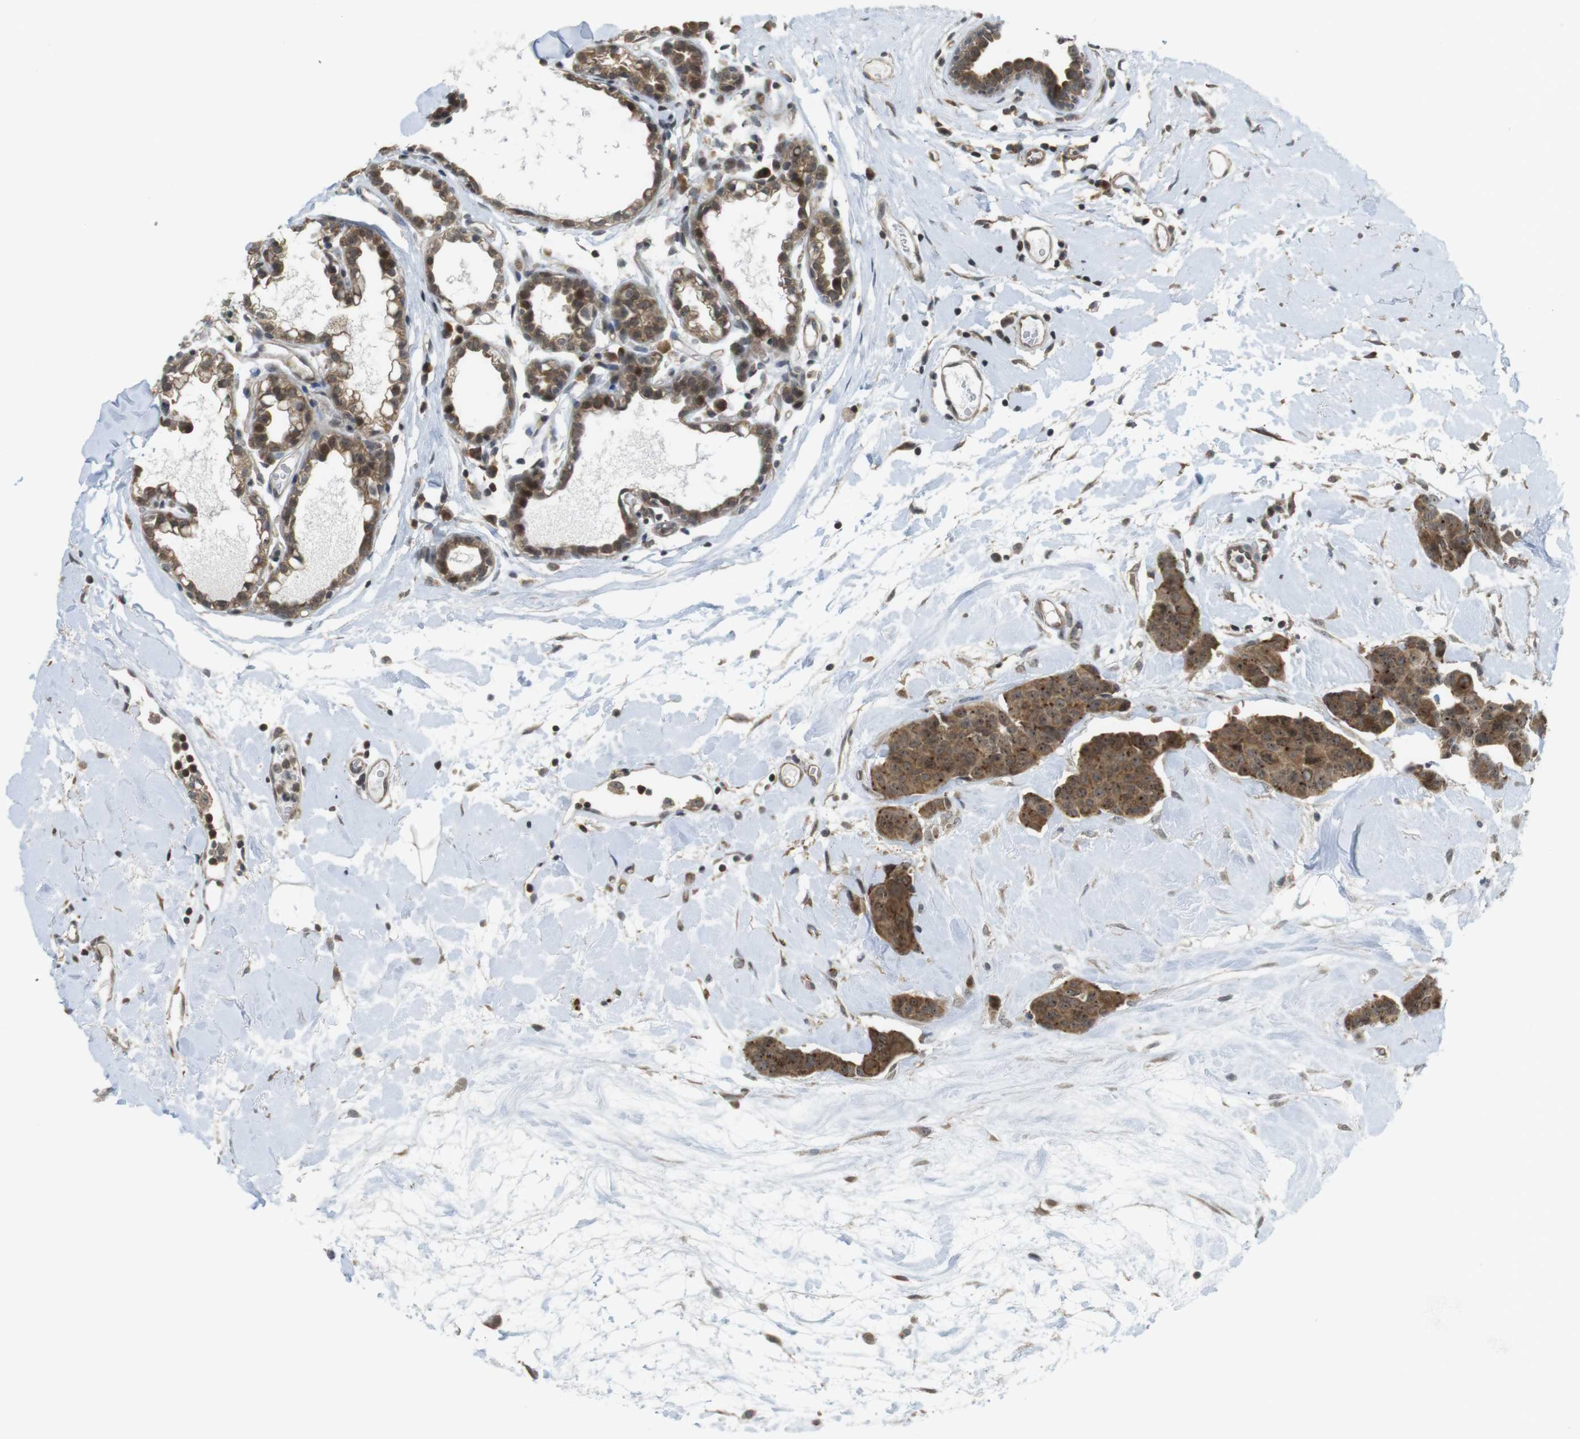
{"staining": {"intensity": "moderate", "quantity": ">75%", "location": "cytoplasmic/membranous"}, "tissue": "breast cancer", "cell_type": "Tumor cells", "image_type": "cancer", "snomed": [{"axis": "morphology", "description": "Normal tissue, NOS"}, {"axis": "morphology", "description": "Duct carcinoma"}, {"axis": "topography", "description": "Breast"}], "caption": "This is an image of IHC staining of invasive ductal carcinoma (breast), which shows moderate positivity in the cytoplasmic/membranous of tumor cells.", "gene": "CC2D1A", "patient": {"sex": "female", "age": 40}}